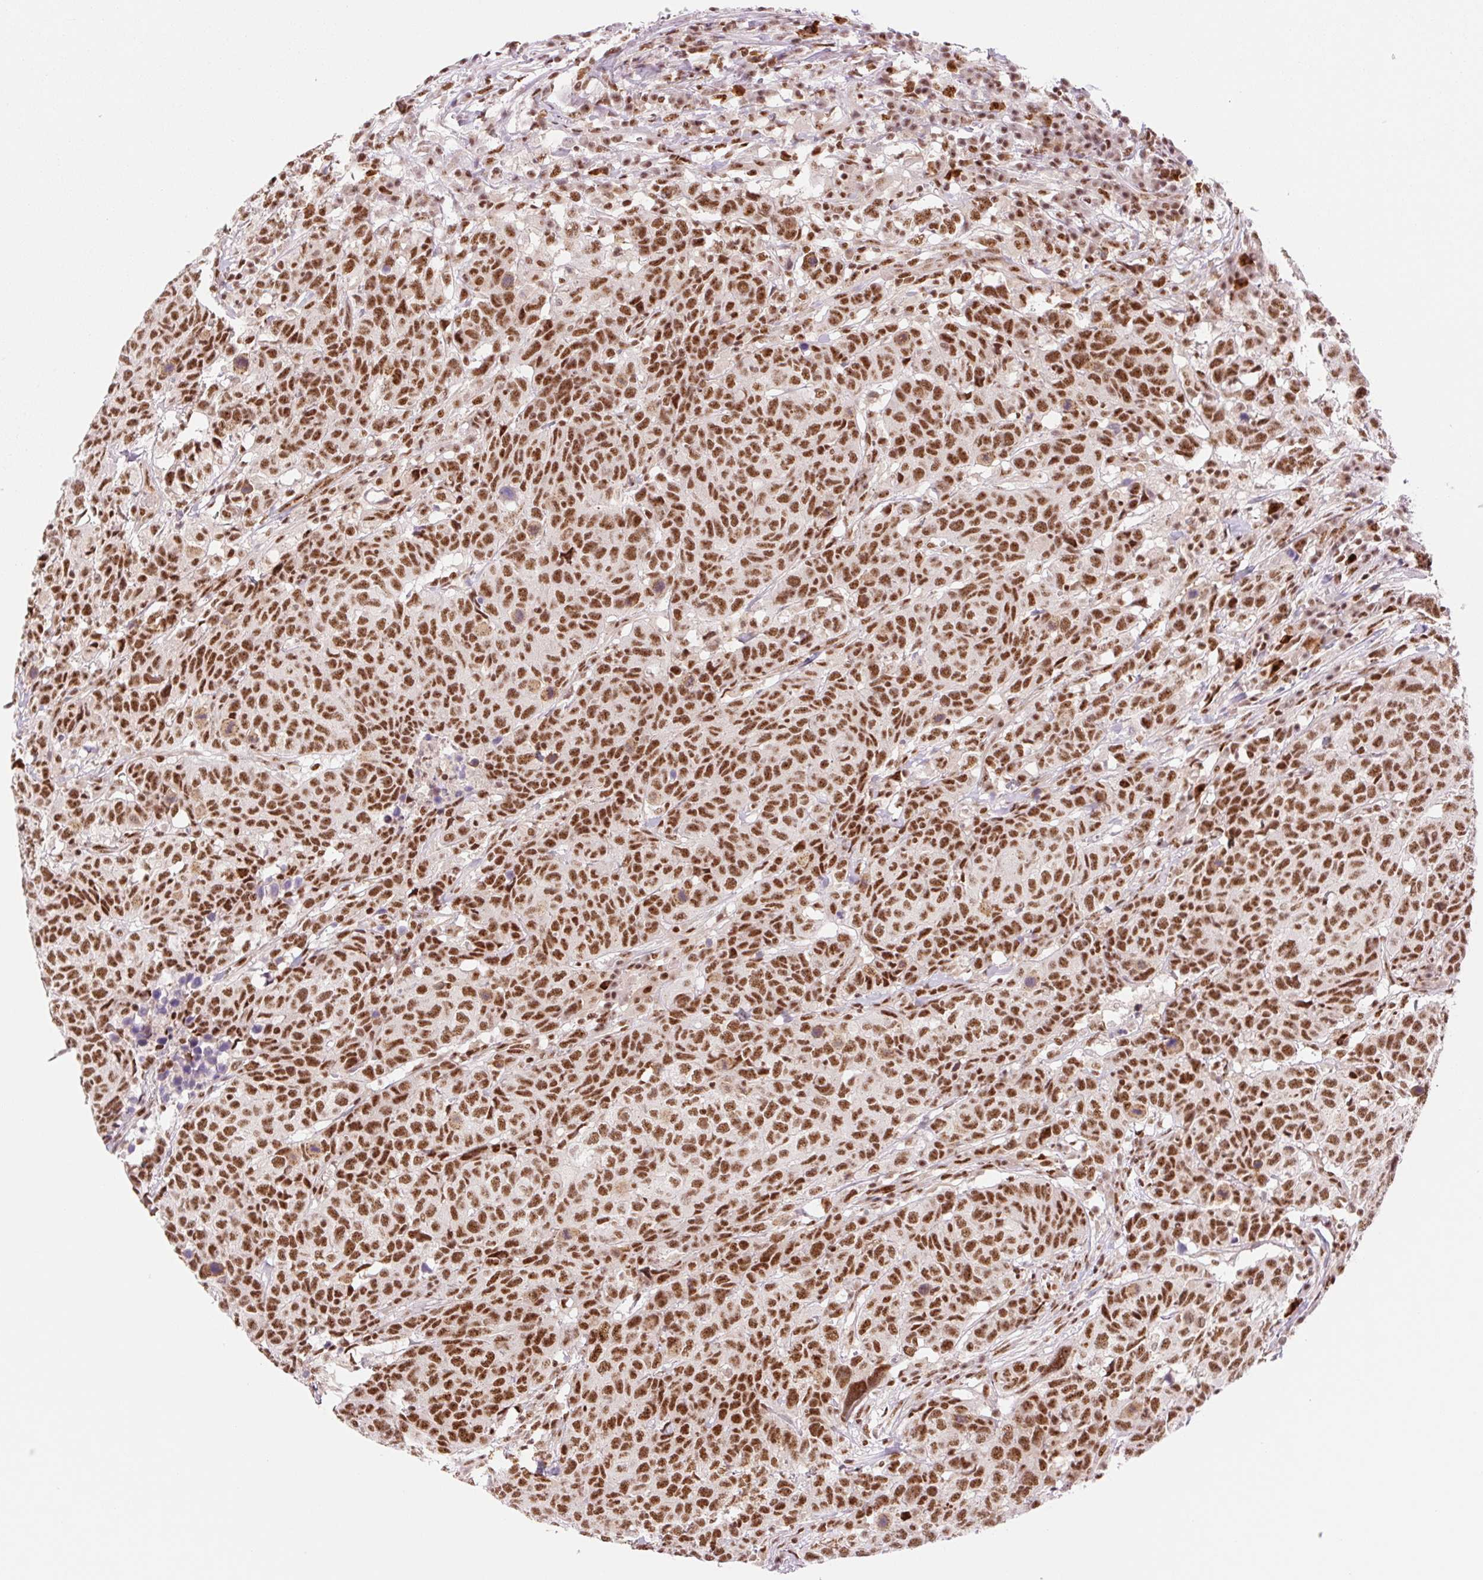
{"staining": {"intensity": "strong", "quantity": ">75%", "location": "nuclear"}, "tissue": "head and neck cancer", "cell_type": "Tumor cells", "image_type": "cancer", "snomed": [{"axis": "morphology", "description": "Normal tissue, NOS"}, {"axis": "morphology", "description": "Squamous cell carcinoma, NOS"}, {"axis": "topography", "description": "Skeletal muscle"}, {"axis": "topography", "description": "Vascular tissue"}, {"axis": "topography", "description": "Peripheral nerve tissue"}, {"axis": "topography", "description": "Head-Neck"}], "caption": "Squamous cell carcinoma (head and neck) stained with immunohistochemistry (IHC) exhibits strong nuclear staining in approximately >75% of tumor cells.", "gene": "PRDM11", "patient": {"sex": "male", "age": 66}}